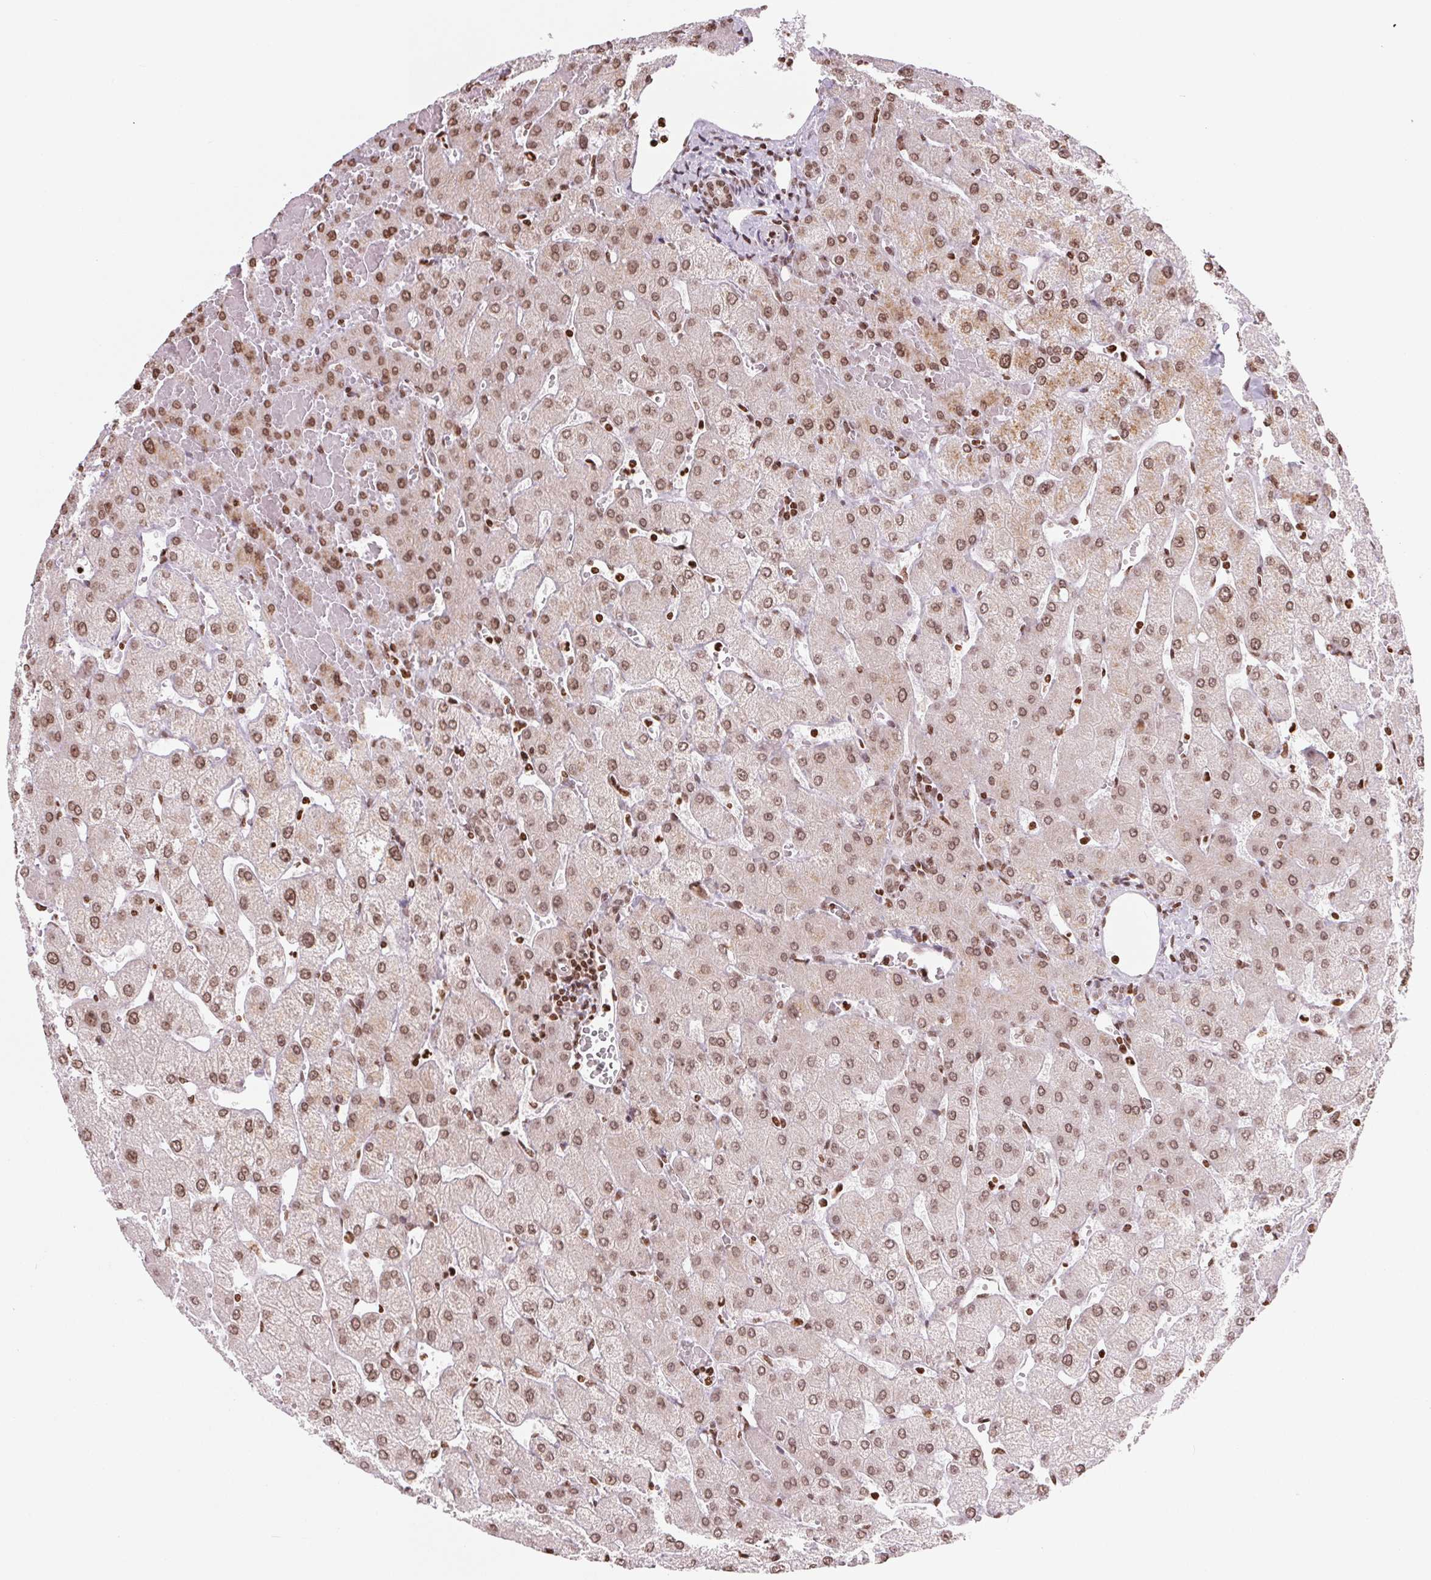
{"staining": {"intensity": "moderate", "quantity": ">75%", "location": "nuclear"}, "tissue": "liver", "cell_type": "Cholangiocytes", "image_type": "normal", "snomed": [{"axis": "morphology", "description": "Normal tissue, NOS"}, {"axis": "topography", "description": "Liver"}], "caption": "Immunohistochemistry (IHC) staining of normal liver, which demonstrates medium levels of moderate nuclear expression in approximately >75% of cholangiocytes indicating moderate nuclear protein expression. The staining was performed using DAB (3,3'-diaminobenzidine) (brown) for protein detection and nuclei were counterstained in hematoxylin (blue).", "gene": "SMIM12", "patient": {"sex": "female", "age": 54}}